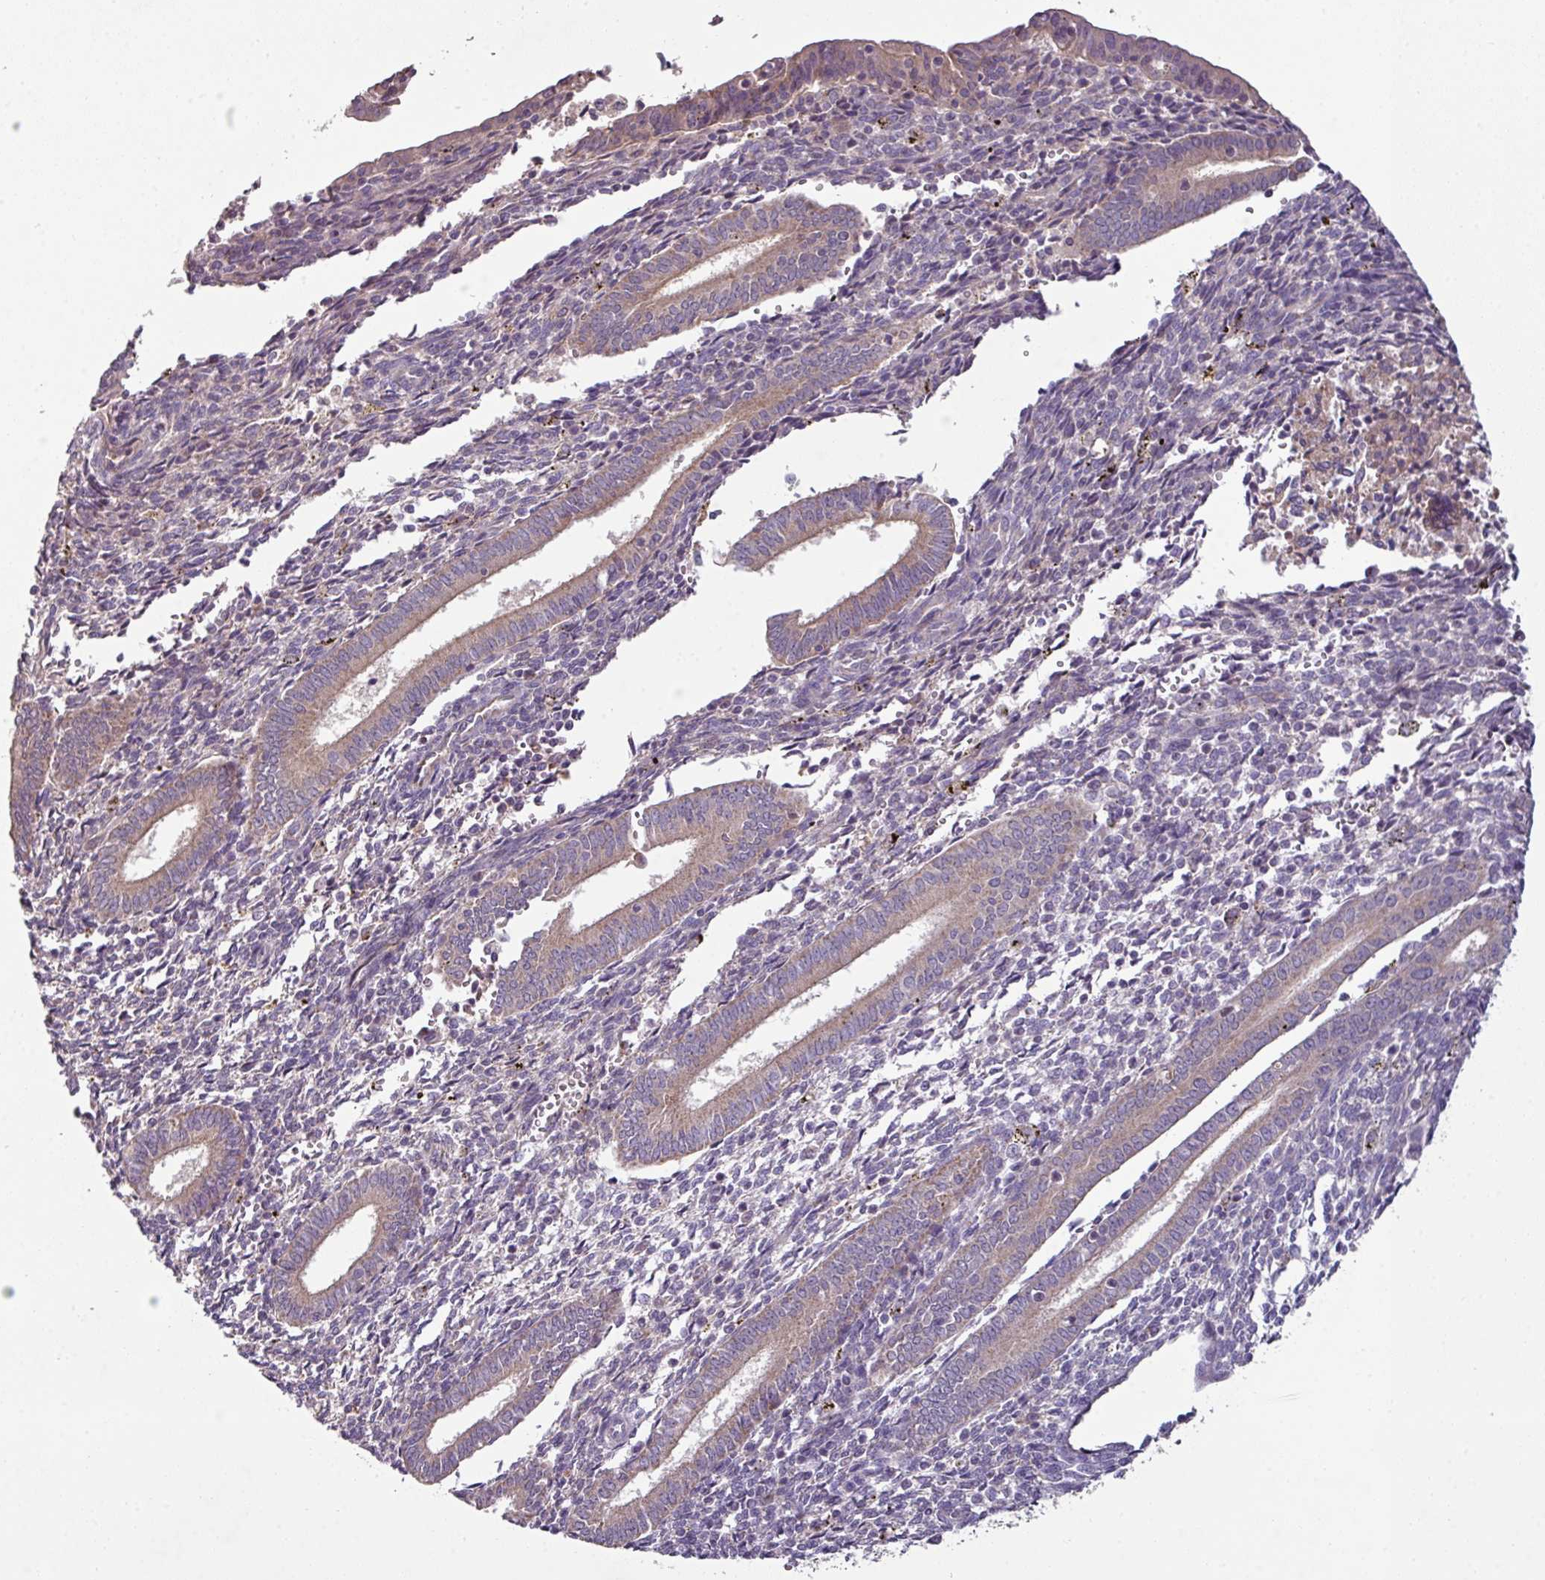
{"staining": {"intensity": "negative", "quantity": "none", "location": "none"}, "tissue": "endometrium", "cell_type": "Cells in endometrial stroma", "image_type": "normal", "snomed": [{"axis": "morphology", "description": "Normal tissue, NOS"}, {"axis": "topography", "description": "Endometrium"}], "caption": "This is a photomicrograph of immunohistochemistry staining of normal endometrium, which shows no expression in cells in endometrial stroma.", "gene": "LRRC9", "patient": {"sex": "female", "age": 41}}